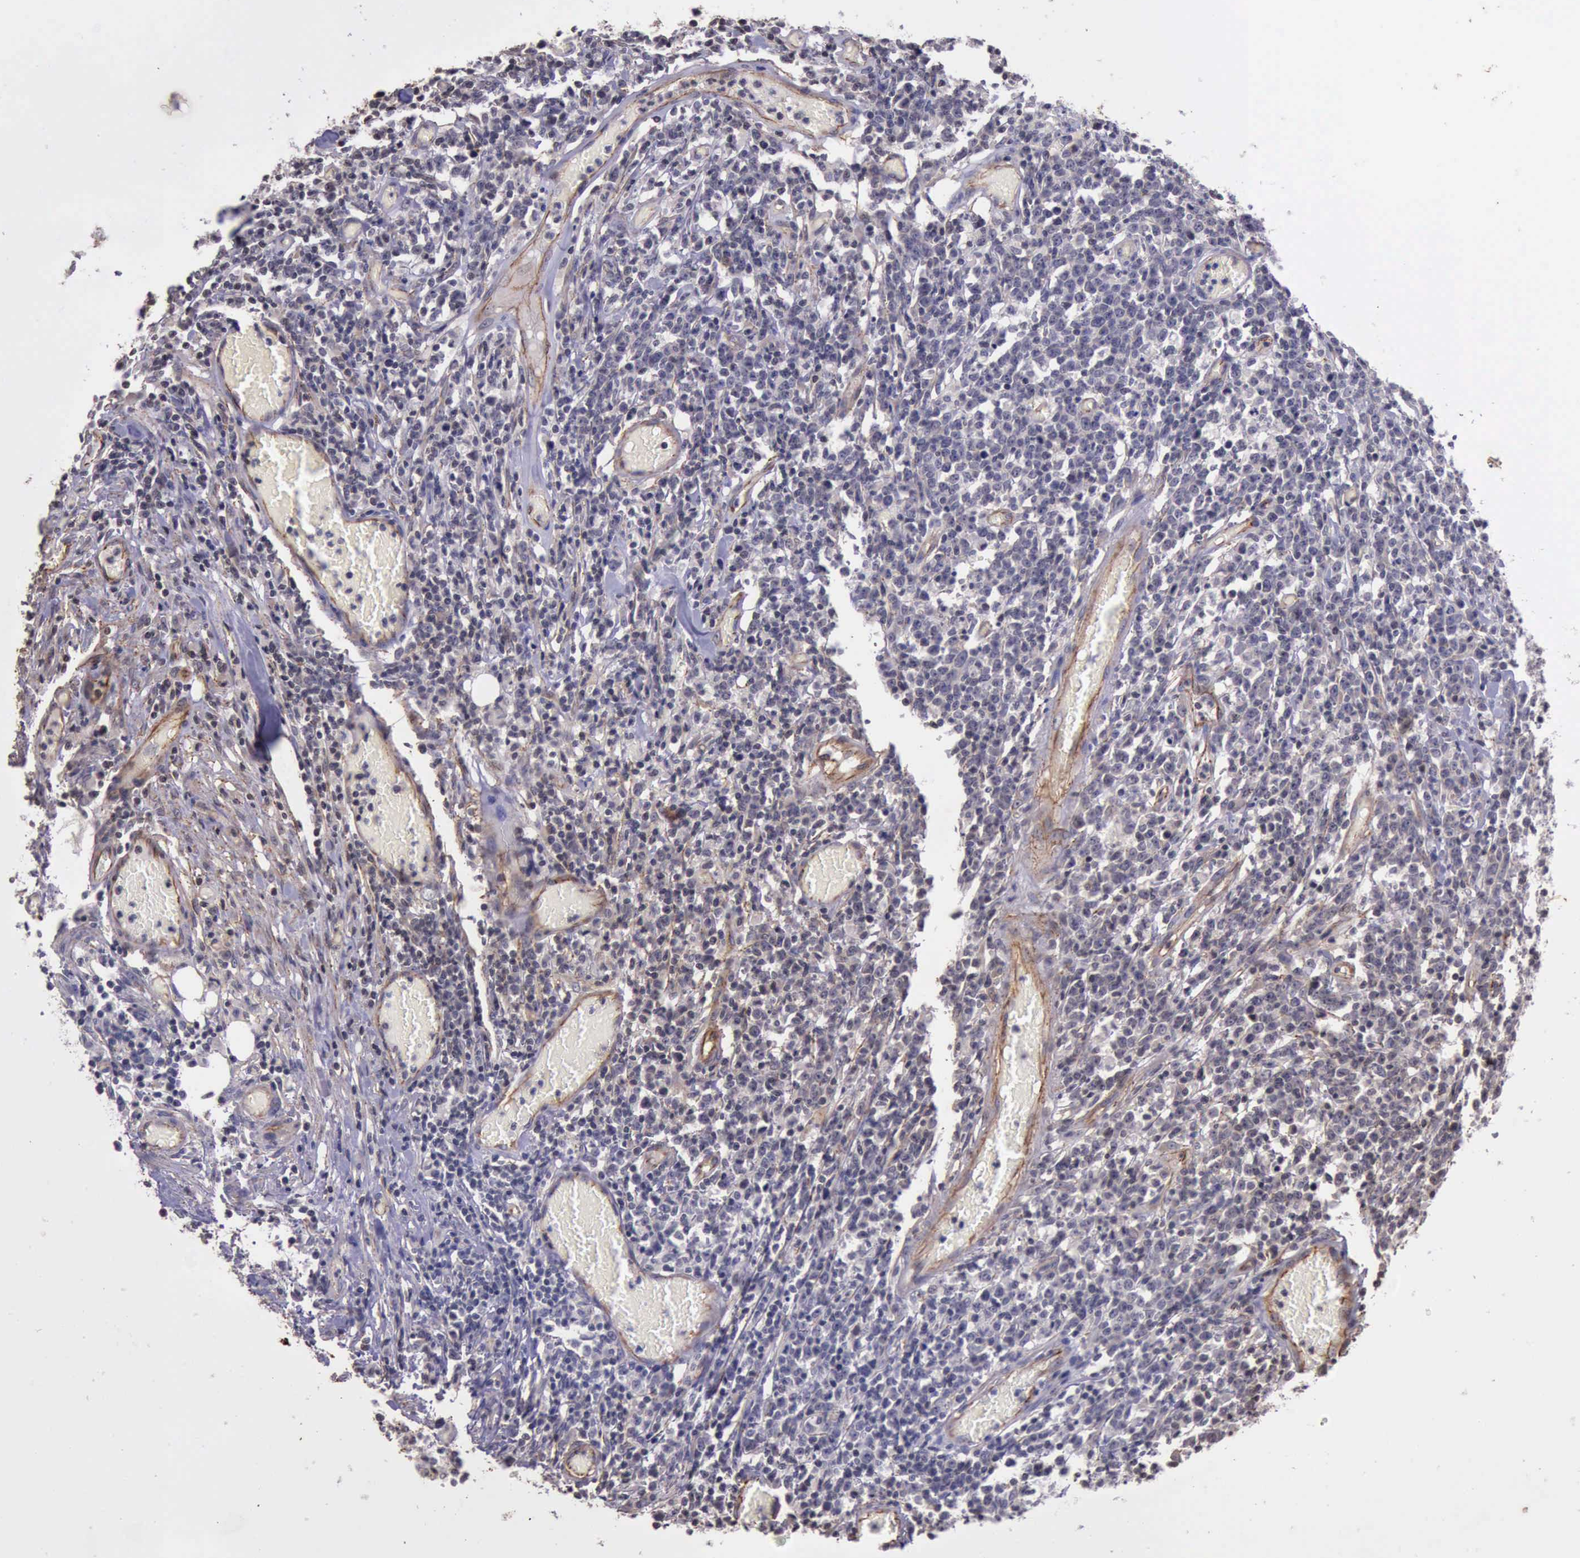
{"staining": {"intensity": "negative", "quantity": "none", "location": "none"}, "tissue": "lymphoma", "cell_type": "Tumor cells", "image_type": "cancer", "snomed": [{"axis": "morphology", "description": "Malignant lymphoma, non-Hodgkin's type, High grade"}, {"axis": "topography", "description": "Colon"}], "caption": "Lymphoma was stained to show a protein in brown. There is no significant expression in tumor cells.", "gene": "CTNNB1", "patient": {"sex": "male", "age": 82}}